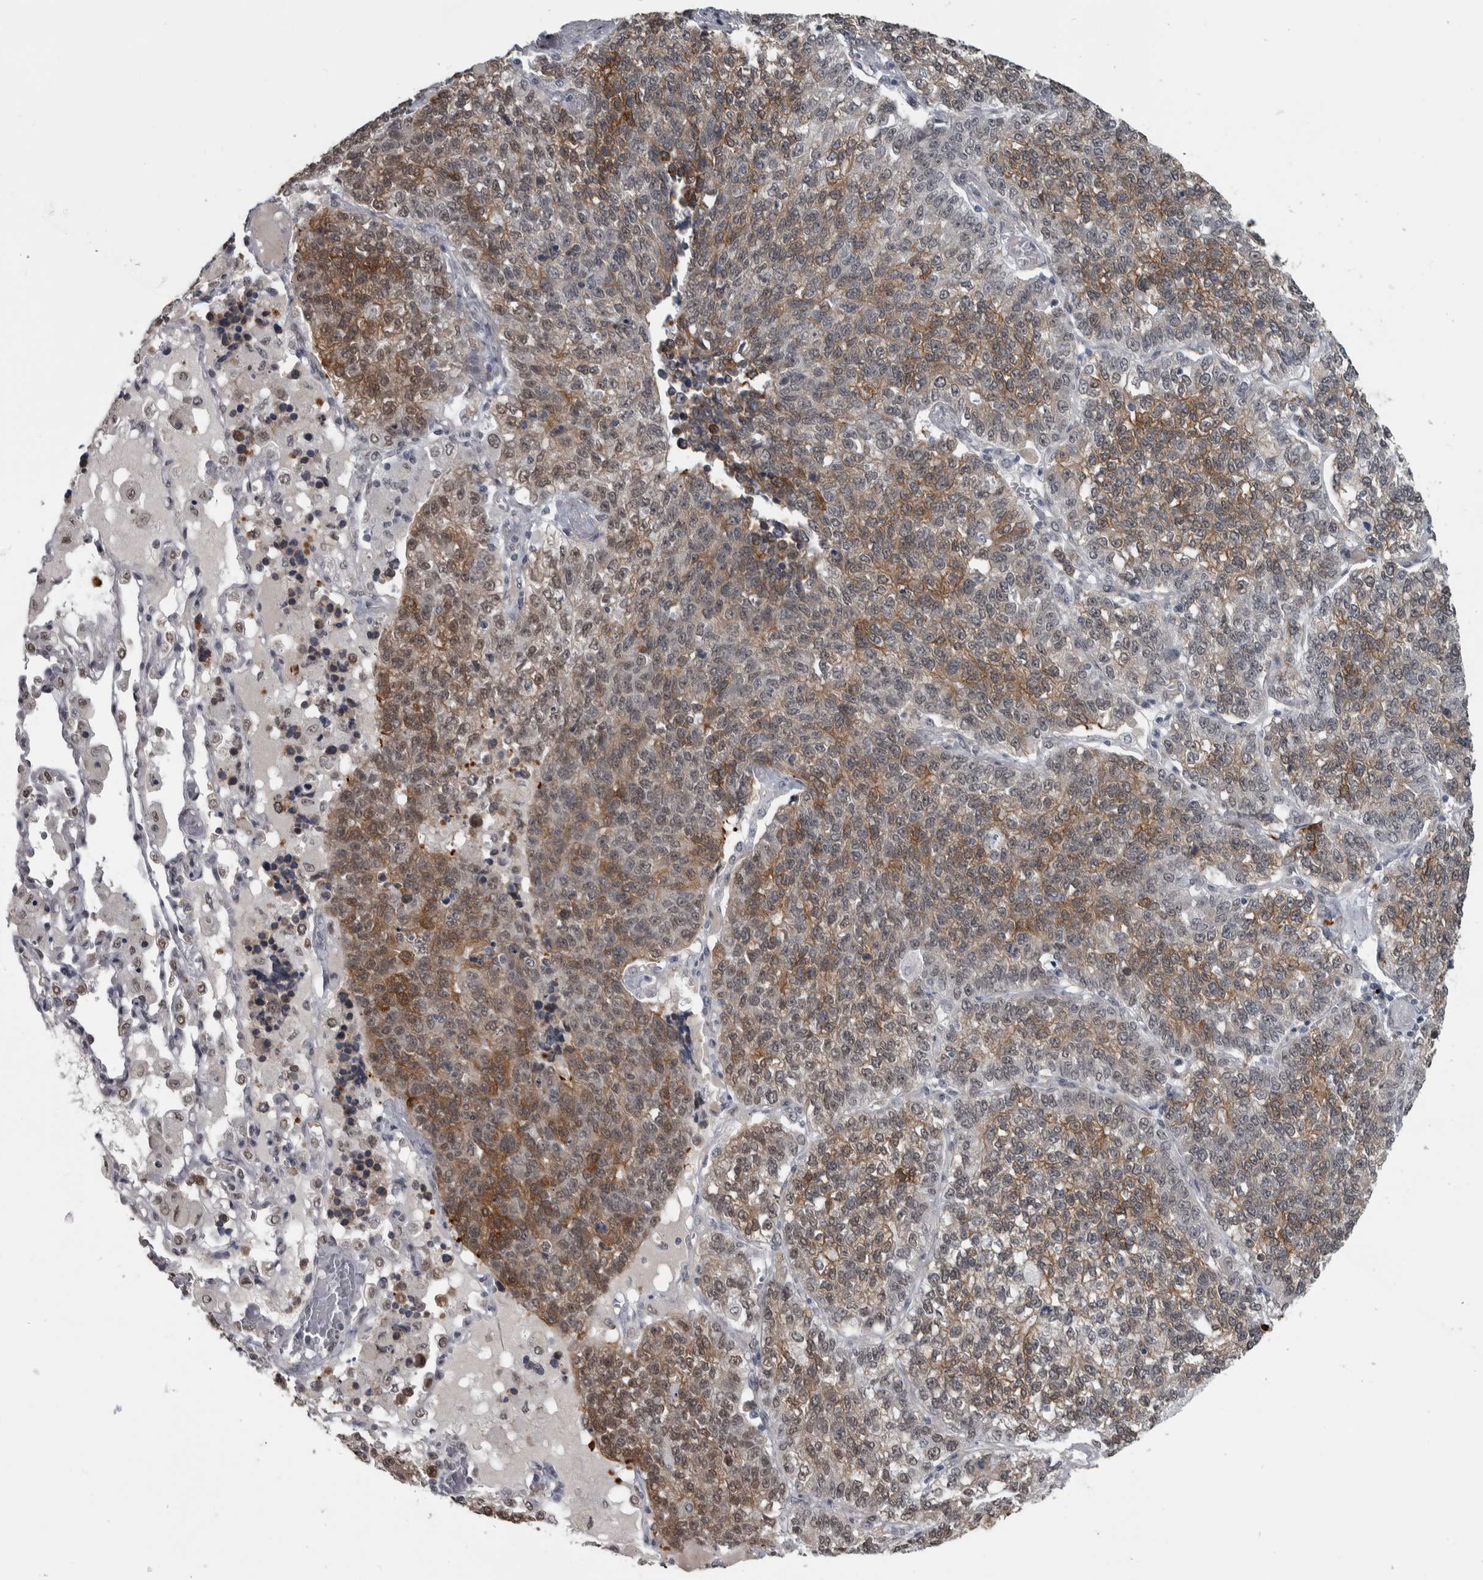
{"staining": {"intensity": "moderate", "quantity": "25%-75%", "location": "cytoplasmic/membranous"}, "tissue": "lung cancer", "cell_type": "Tumor cells", "image_type": "cancer", "snomed": [{"axis": "morphology", "description": "Adenocarcinoma, NOS"}, {"axis": "topography", "description": "Lung"}], "caption": "Immunohistochemical staining of human adenocarcinoma (lung) shows medium levels of moderate cytoplasmic/membranous protein expression in about 25%-75% of tumor cells.", "gene": "DDX42", "patient": {"sex": "male", "age": 49}}